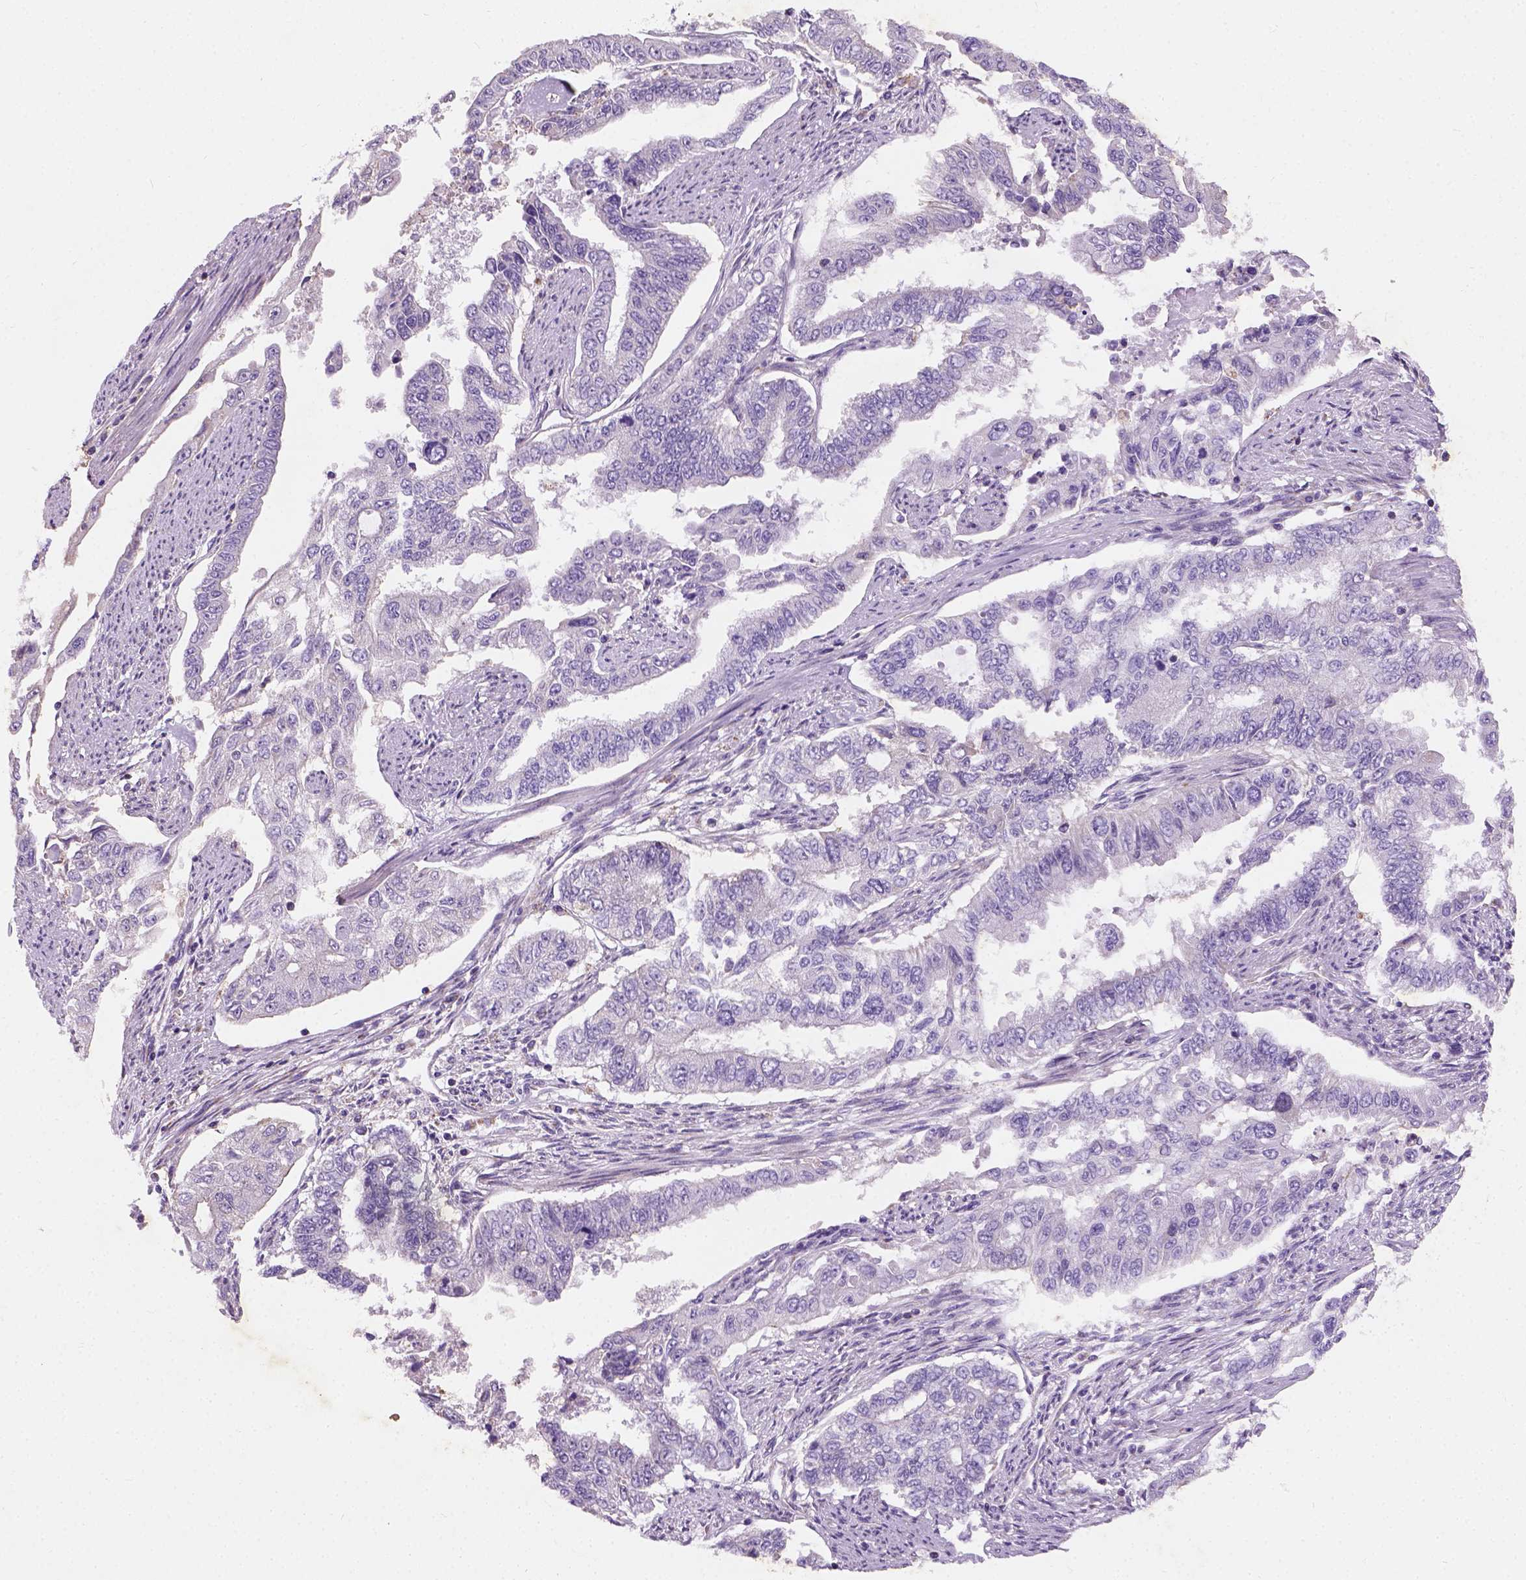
{"staining": {"intensity": "negative", "quantity": "none", "location": "none"}, "tissue": "endometrial cancer", "cell_type": "Tumor cells", "image_type": "cancer", "snomed": [{"axis": "morphology", "description": "Adenocarcinoma, NOS"}, {"axis": "topography", "description": "Uterus"}], "caption": "Tumor cells show no significant protein positivity in endometrial cancer (adenocarcinoma).", "gene": "CHODL", "patient": {"sex": "female", "age": 59}}